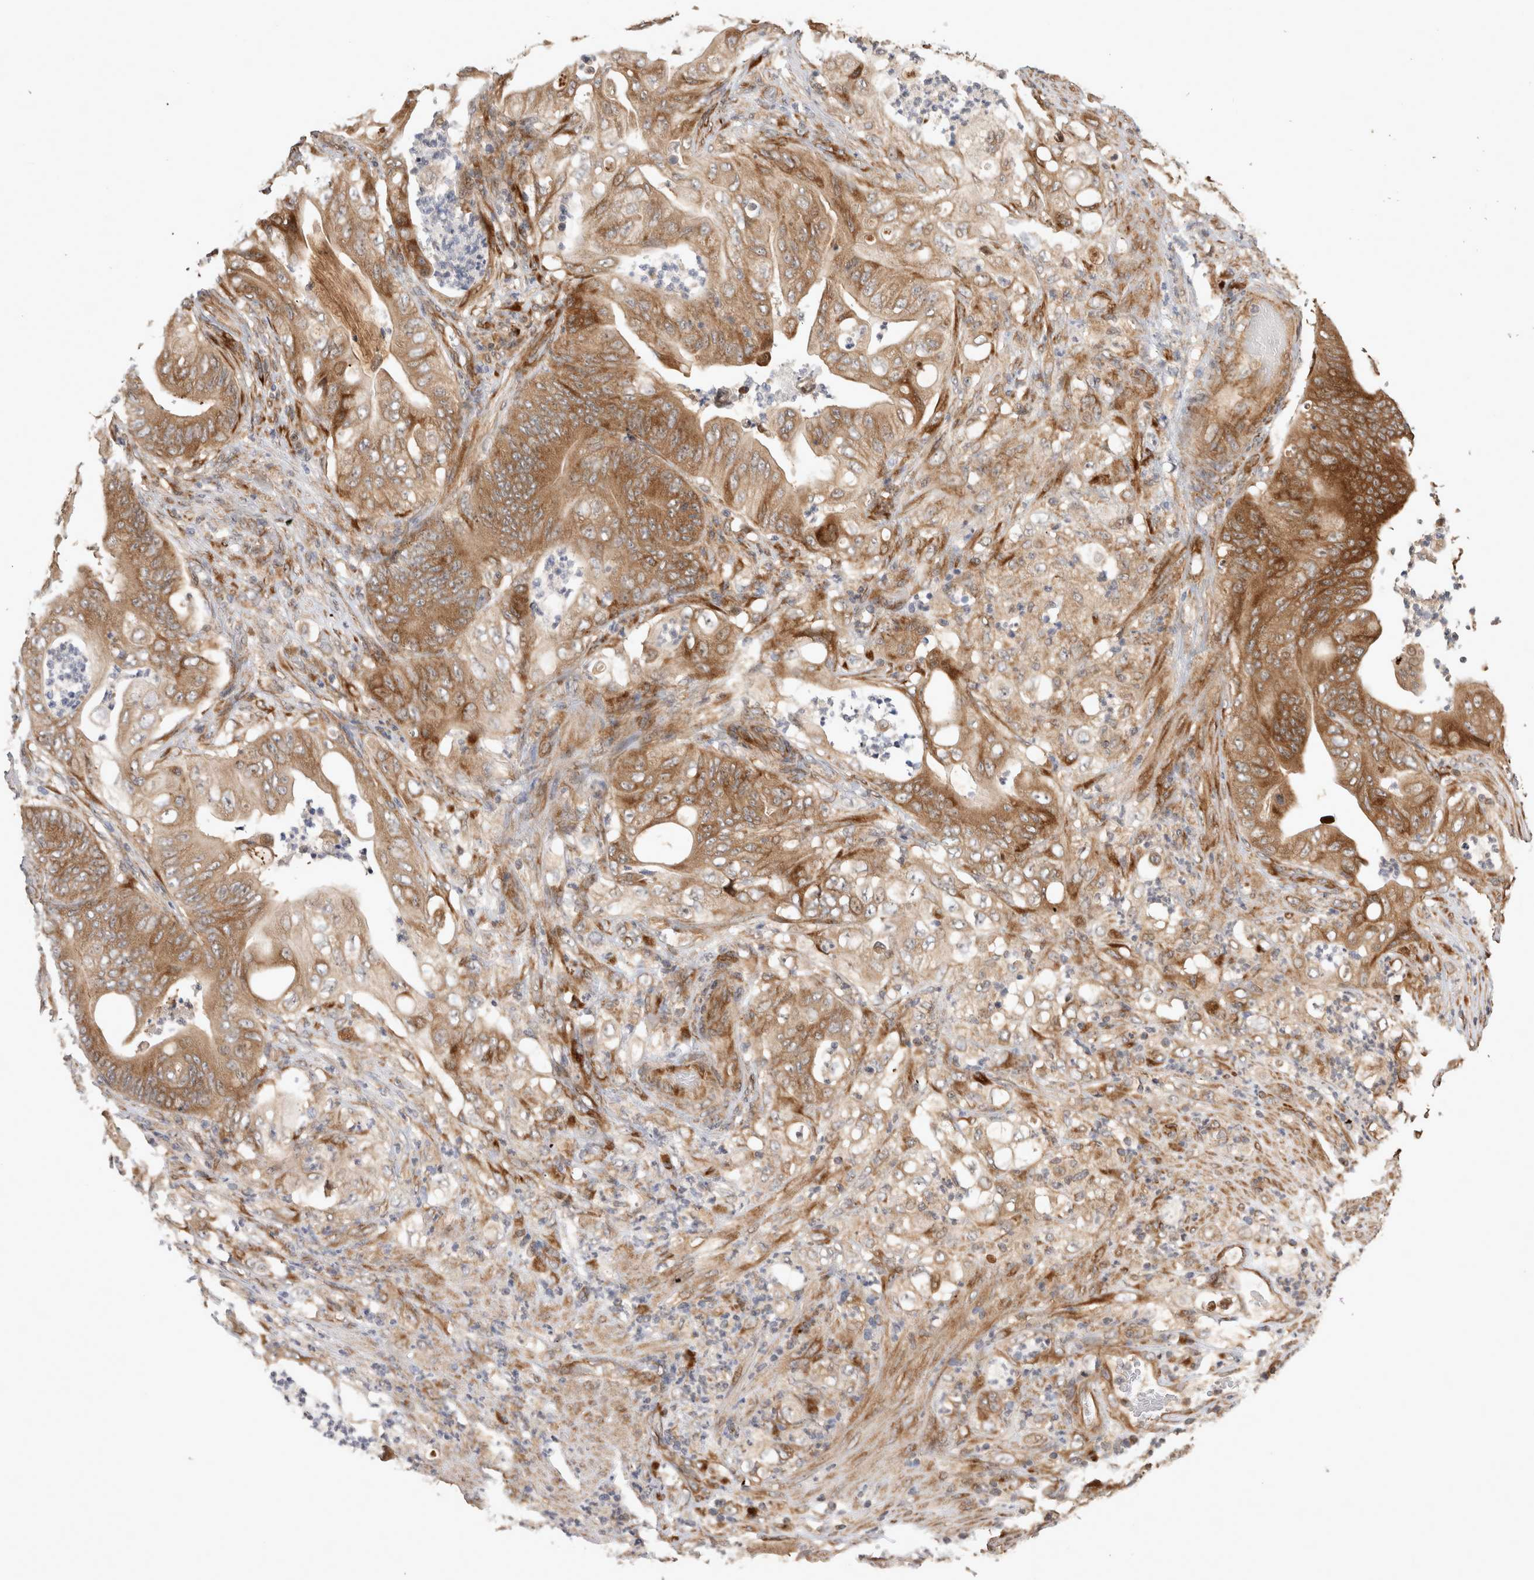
{"staining": {"intensity": "moderate", "quantity": ">75%", "location": "cytoplasmic/membranous"}, "tissue": "stomach cancer", "cell_type": "Tumor cells", "image_type": "cancer", "snomed": [{"axis": "morphology", "description": "Adenocarcinoma, NOS"}, {"axis": "topography", "description": "Stomach"}], "caption": "IHC micrograph of stomach cancer (adenocarcinoma) stained for a protein (brown), which displays medium levels of moderate cytoplasmic/membranous expression in approximately >75% of tumor cells.", "gene": "PCDHB15", "patient": {"sex": "female", "age": 73}}